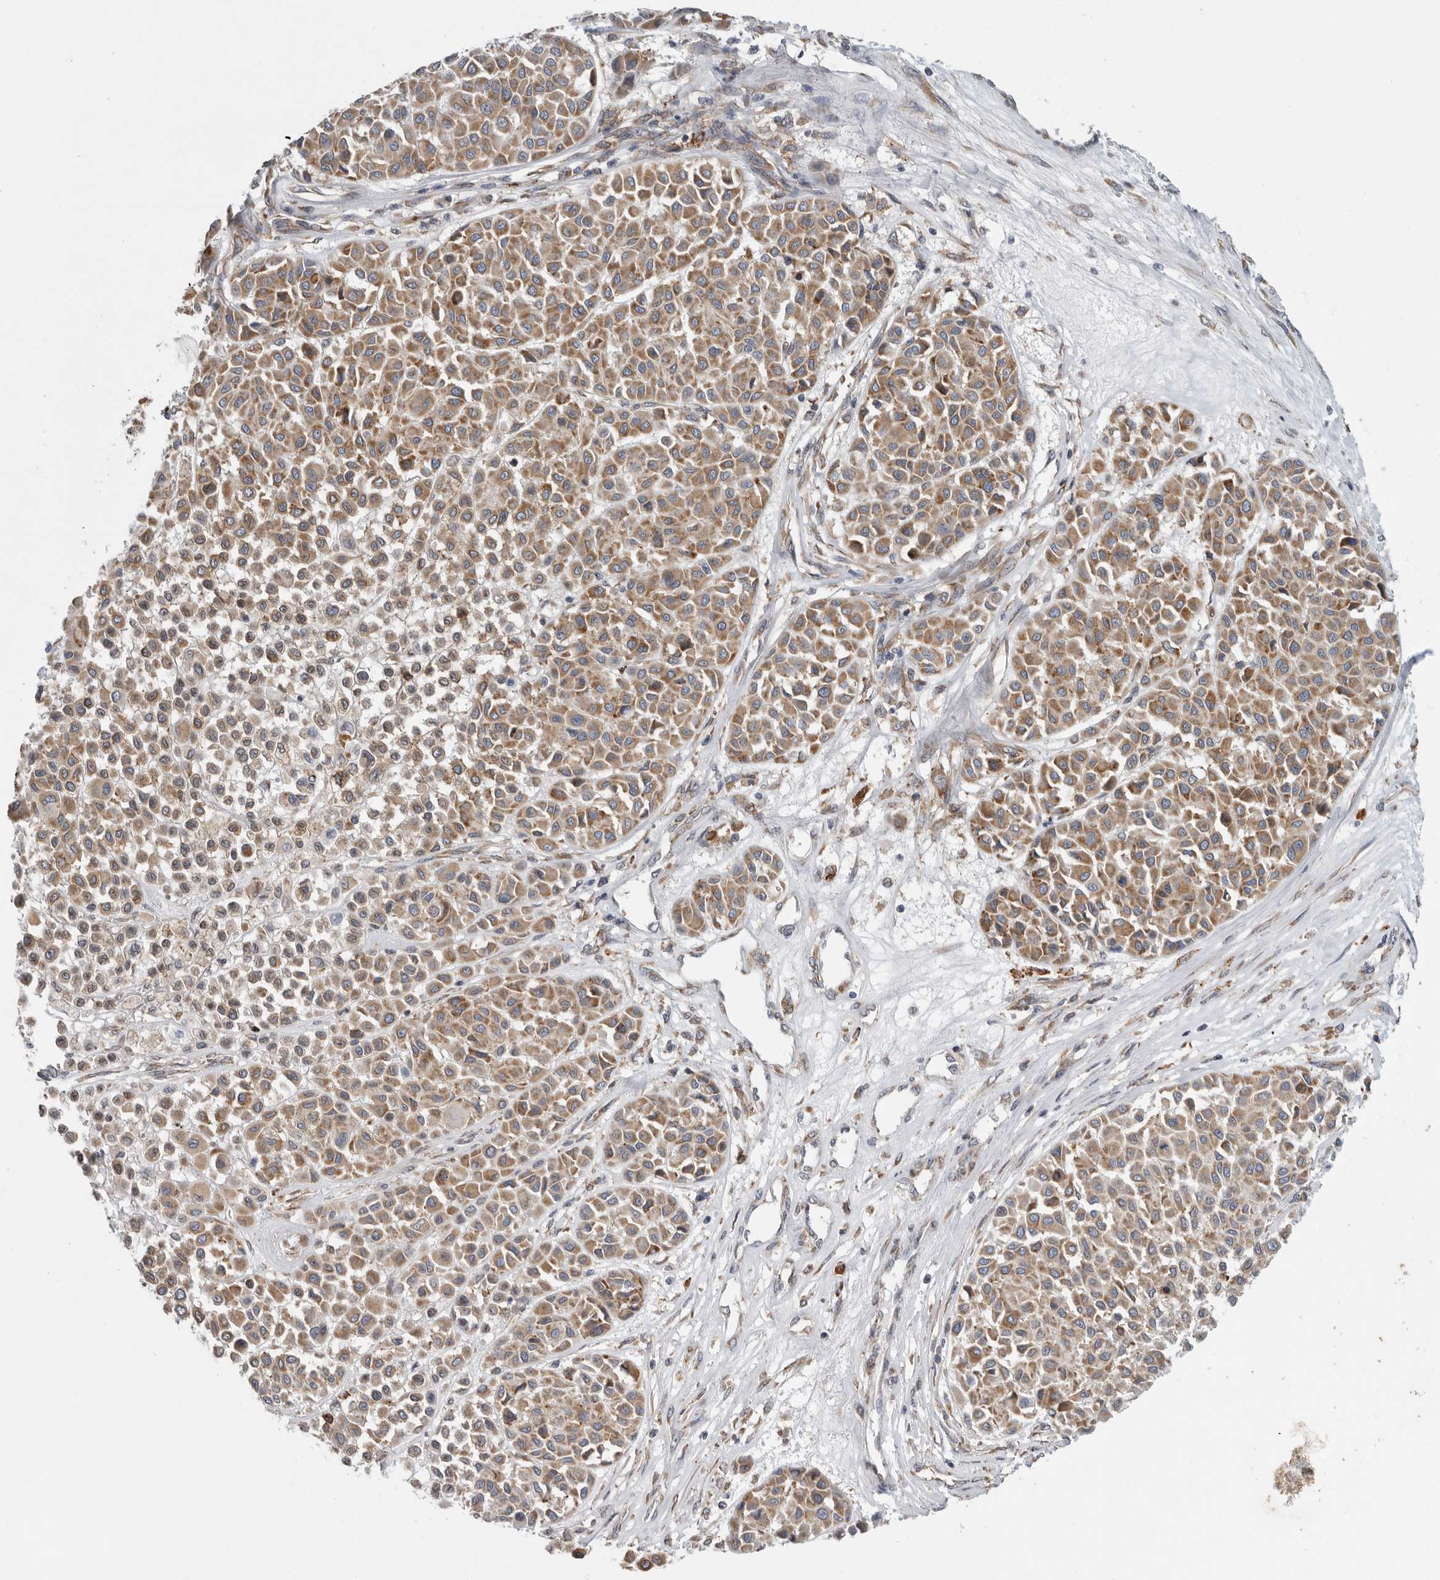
{"staining": {"intensity": "moderate", "quantity": ">75%", "location": "cytoplasmic/membranous"}, "tissue": "melanoma", "cell_type": "Tumor cells", "image_type": "cancer", "snomed": [{"axis": "morphology", "description": "Malignant melanoma, Metastatic site"}, {"axis": "topography", "description": "Soft tissue"}], "caption": "IHC of malignant melanoma (metastatic site) reveals medium levels of moderate cytoplasmic/membranous positivity in about >75% of tumor cells. The staining was performed using DAB, with brown indicating positive protein expression. Nuclei are stained blue with hematoxylin.", "gene": "GANAB", "patient": {"sex": "male", "age": 41}}